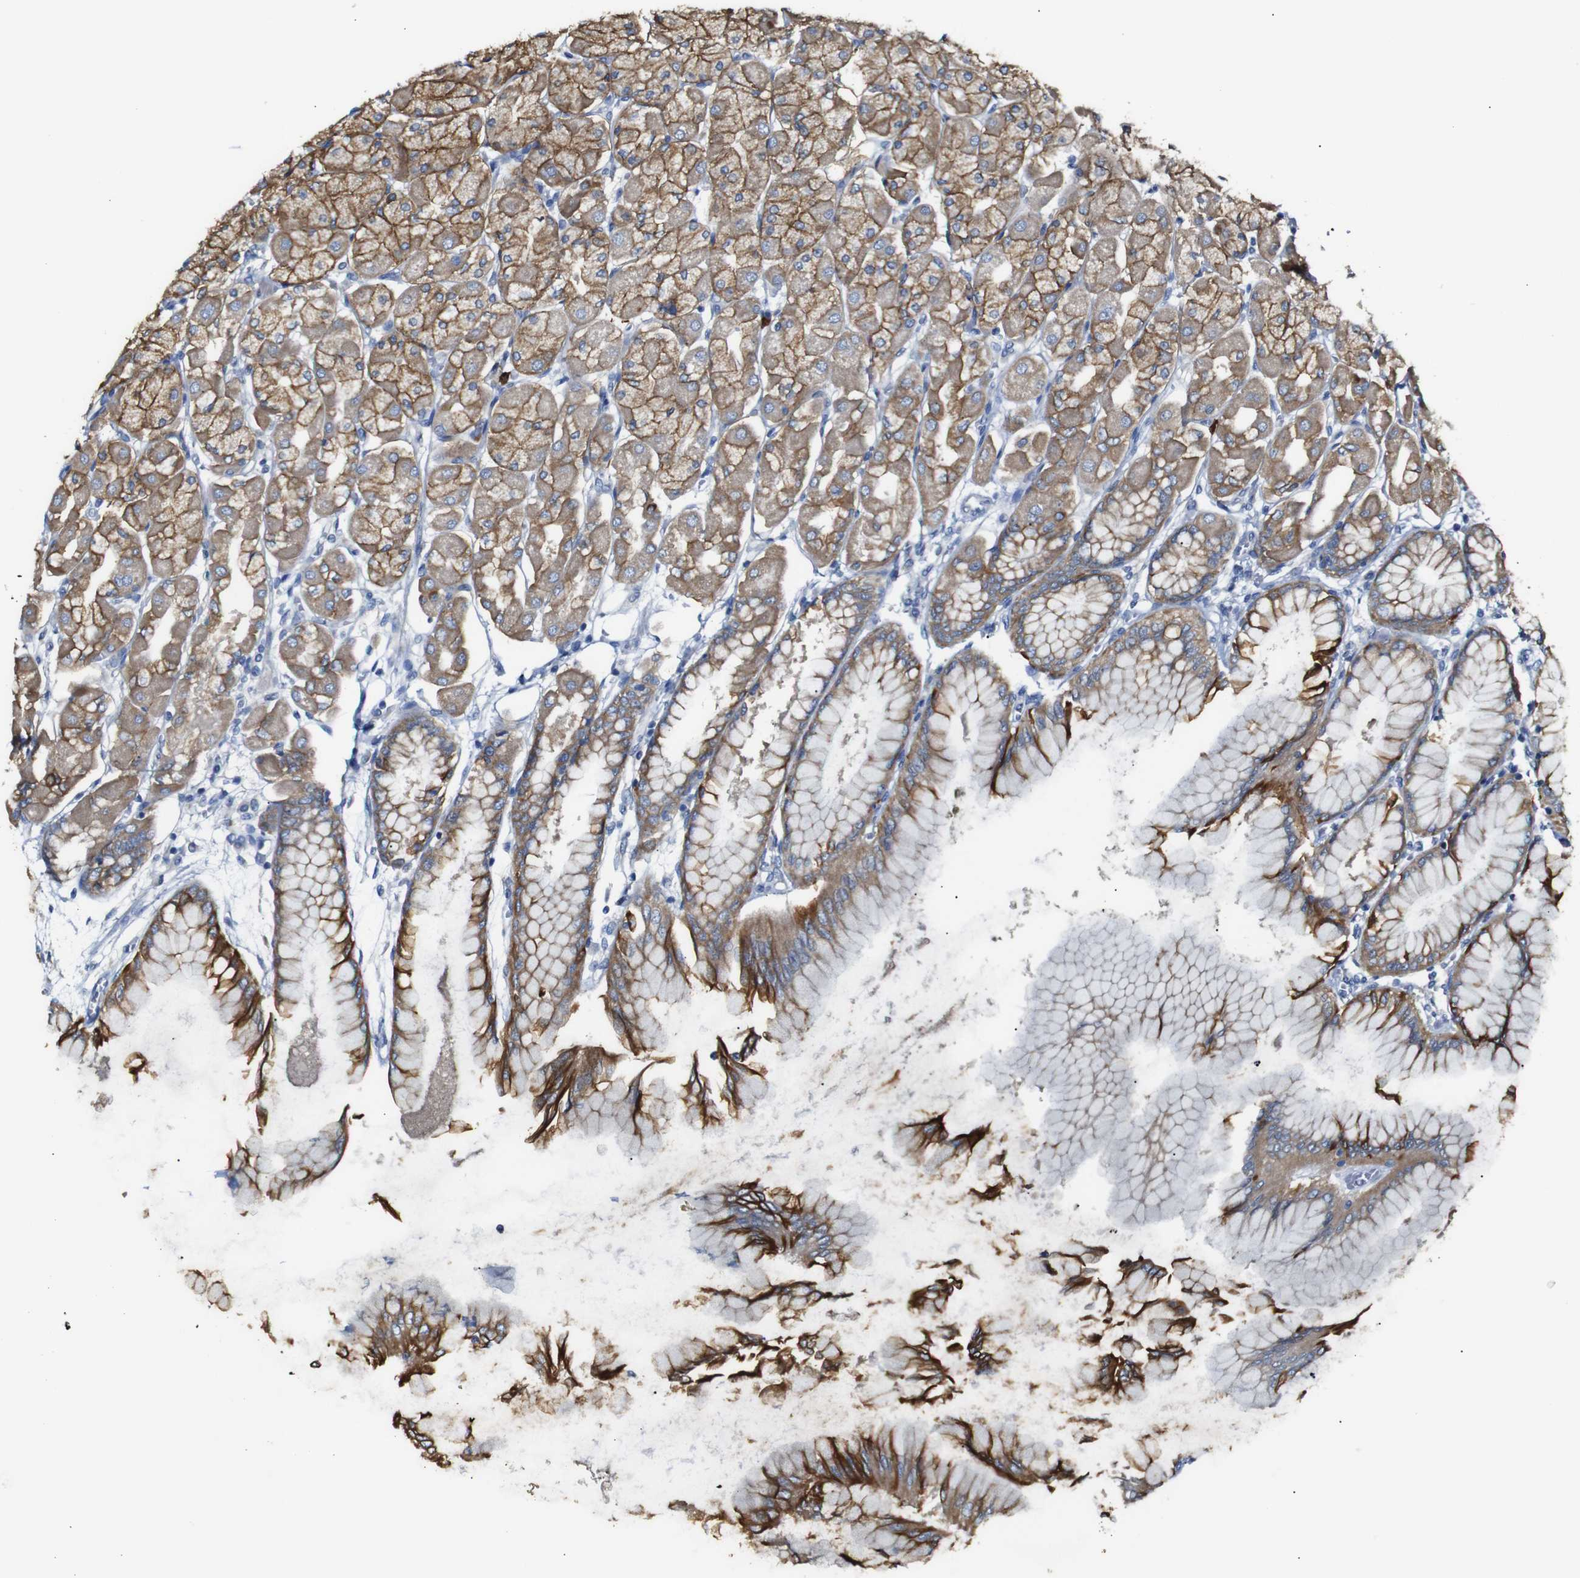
{"staining": {"intensity": "moderate", "quantity": ">75%", "location": "cytoplasmic/membranous"}, "tissue": "stomach", "cell_type": "Glandular cells", "image_type": "normal", "snomed": [{"axis": "morphology", "description": "Normal tissue, NOS"}, {"axis": "topography", "description": "Stomach, upper"}], "caption": "The photomicrograph shows a brown stain indicating the presence of a protein in the cytoplasmic/membranous of glandular cells in stomach. (Brightfield microscopy of DAB IHC at high magnification).", "gene": "ALOX15", "patient": {"sex": "female", "age": 56}}